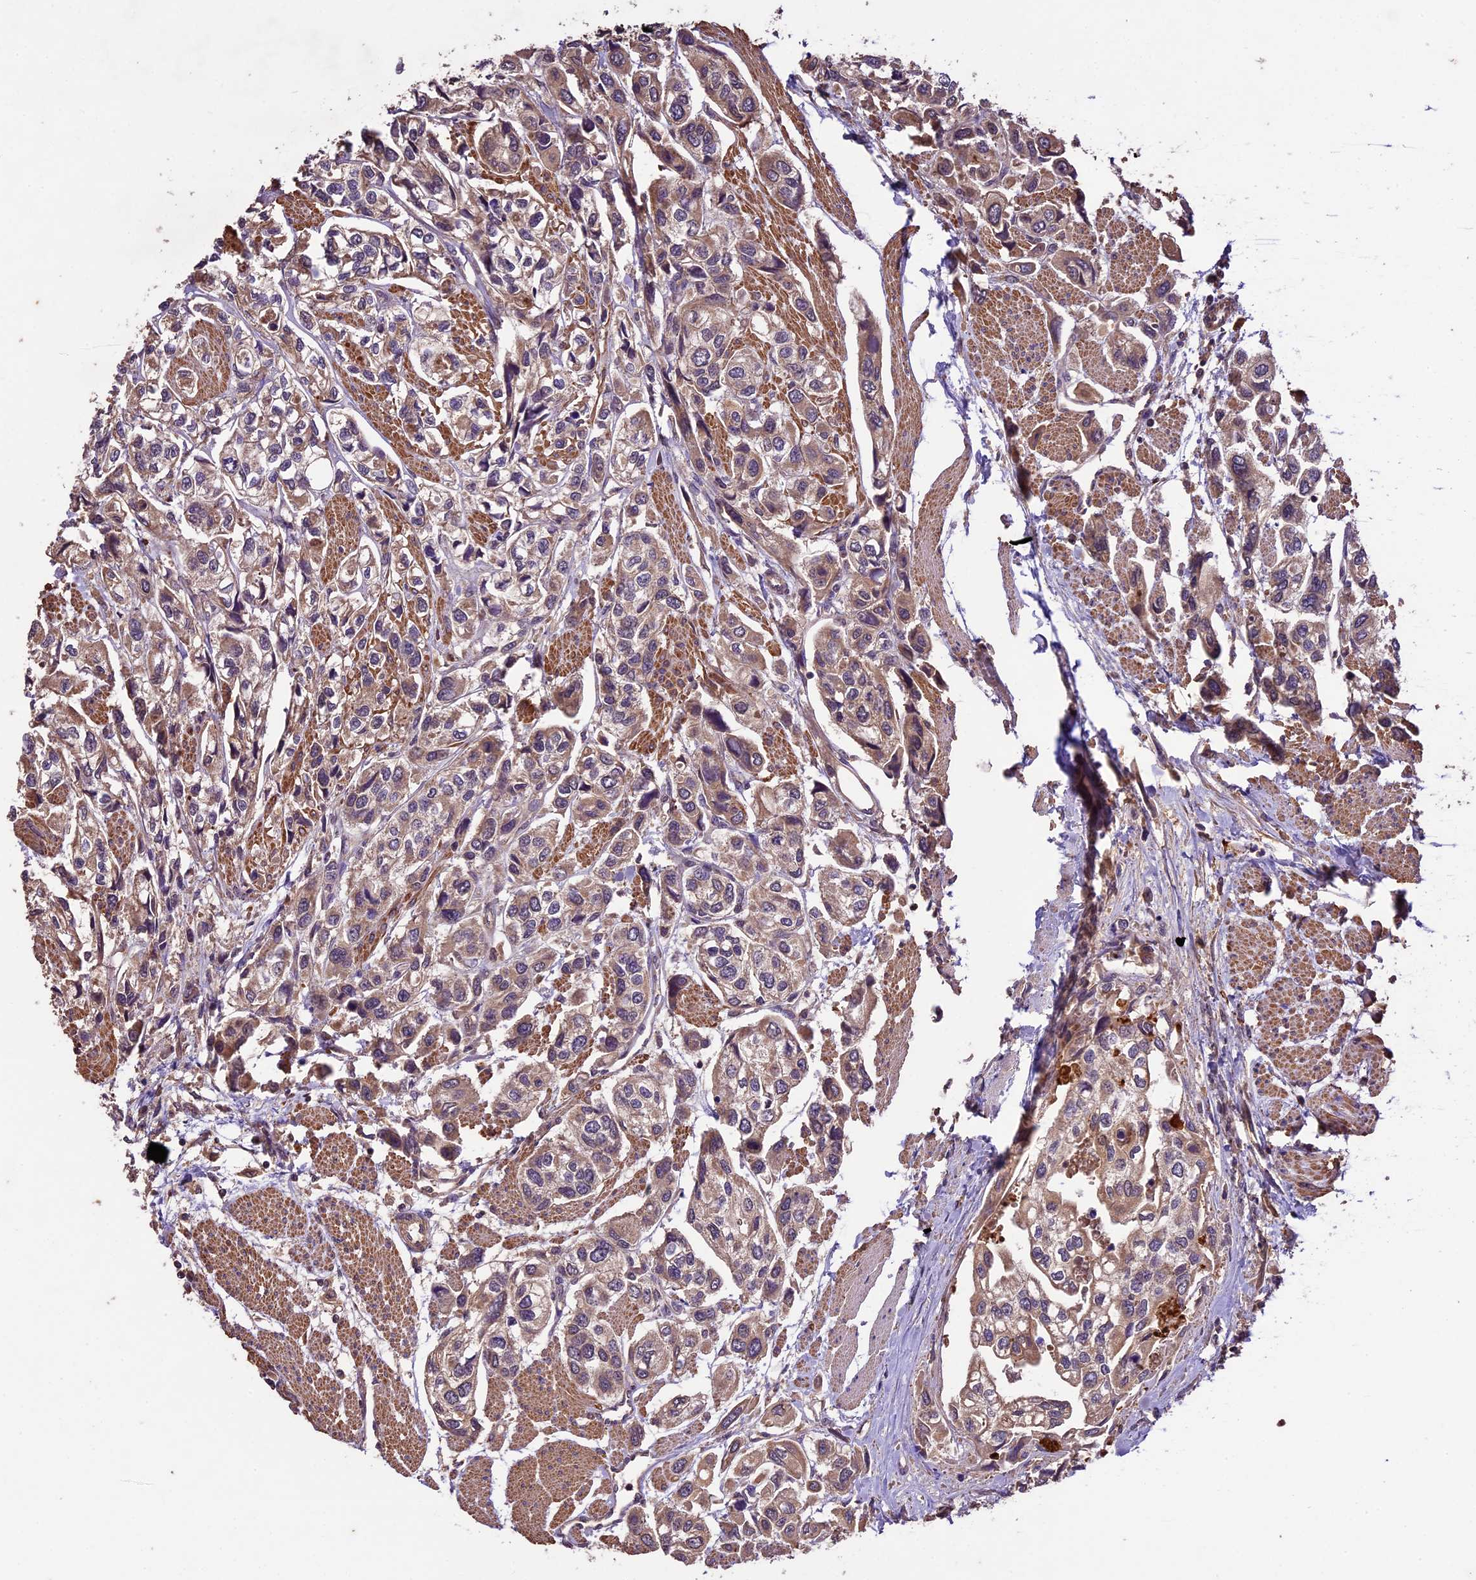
{"staining": {"intensity": "weak", "quantity": "25%-75%", "location": "cytoplasmic/membranous"}, "tissue": "urothelial cancer", "cell_type": "Tumor cells", "image_type": "cancer", "snomed": [{"axis": "morphology", "description": "Urothelial carcinoma, High grade"}, {"axis": "topography", "description": "Urinary bladder"}], "caption": "Immunohistochemistry (IHC) (DAB) staining of human high-grade urothelial carcinoma exhibits weak cytoplasmic/membranous protein staining in approximately 25%-75% of tumor cells. The staining was performed using DAB to visualize the protein expression in brown, while the nuclei were stained in blue with hematoxylin (Magnification: 20x).", "gene": "CRLF1", "patient": {"sex": "male", "age": 67}}